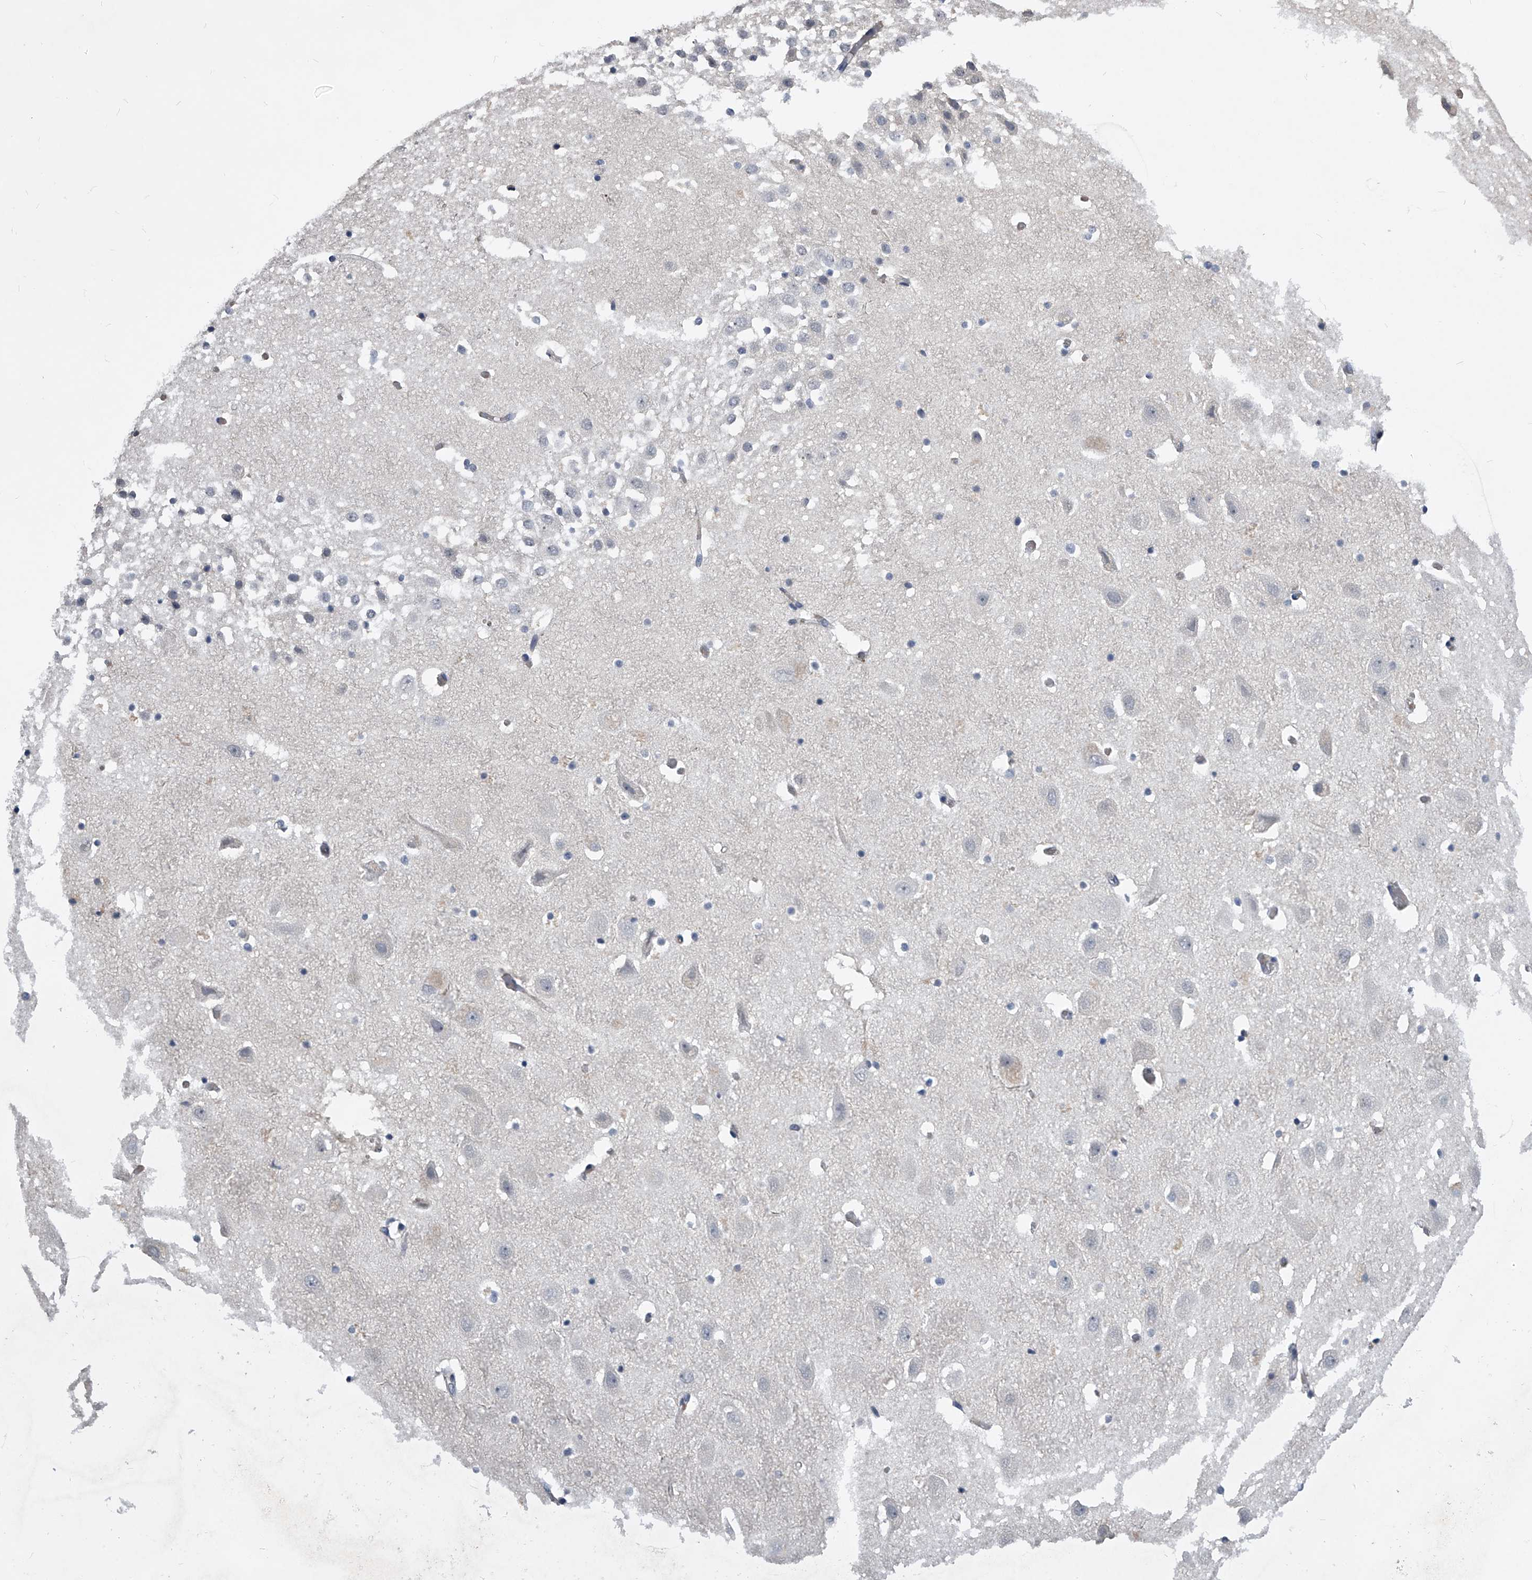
{"staining": {"intensity": "negative", "quantity": "none", "location": "none"}, "tissue": "hippocampus", "cell_type": "Glial cells", "image_type": "normal", "snomed": [{"axis": "morphology", "description": "Normal tissue, NOS"}, {"axis": "topography", "description": "Hippocampus"}], "caption": "An immunohistochemistry (IHC) histopathology image of normal hippocampus is shown. There is no staining in glial cells of hippocampus.", "gene": "MDN1", "patient": {"sex": "female", "age": 52}}